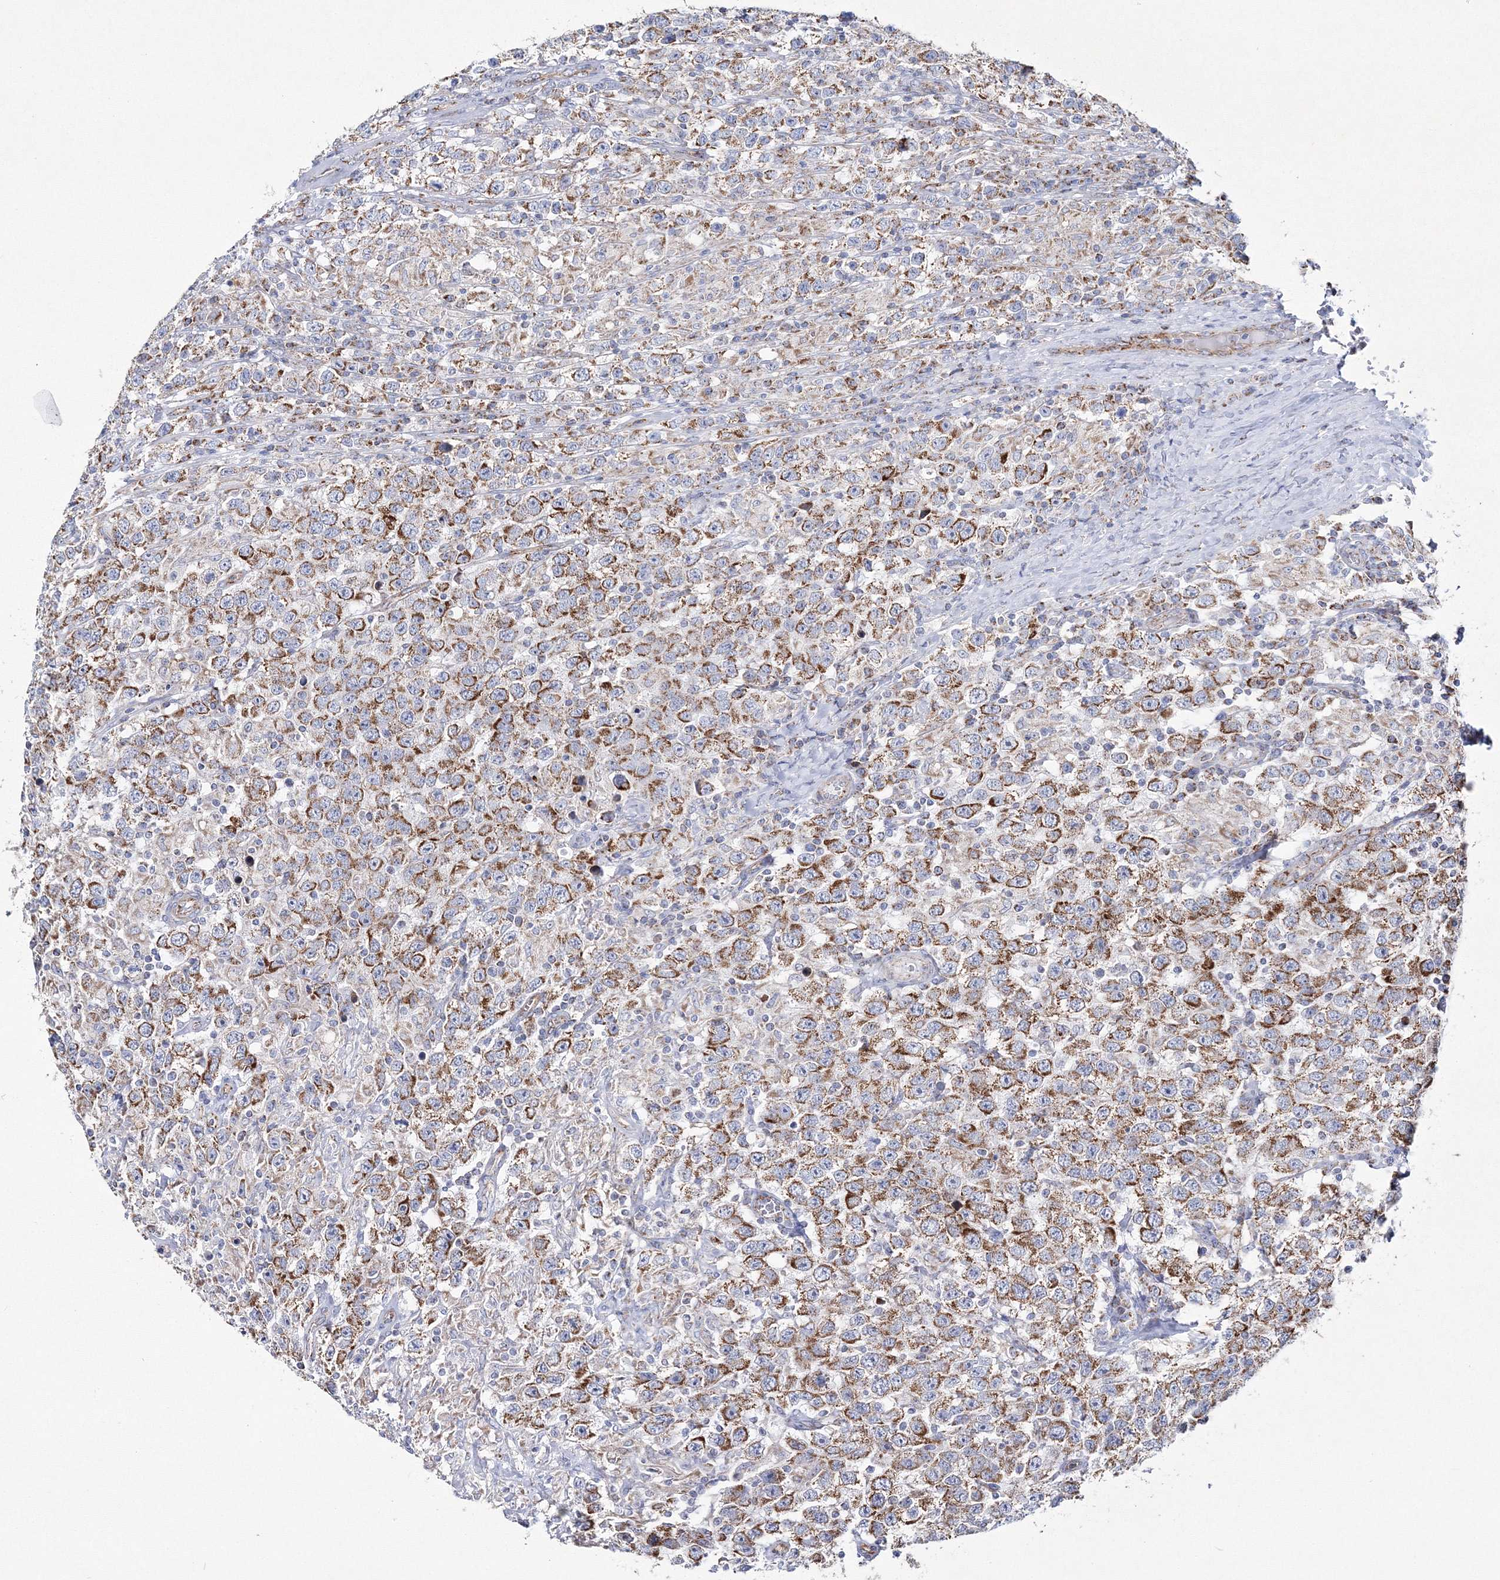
{"staining": {"intensity": "strong", "quantity": "25%-75%", "location": "cytoplasmic/membranous"}, "tissue": "testis cancer", "cell_type": "Tumor cells", "image_type": "cancer", "snomed": [{"axis": "morphology", "description": "Seminoma, NOS"}, {"axis": "topography", "description": "Testis"}], "caption": "Seminoma (testis) stained for a protein (brown) shows strong cytoplasmic/membranous positive staining in about 25%-75% of tumor cells.", "gene": "HIBCH", "patient": {"sex": "male", "age": 41}}